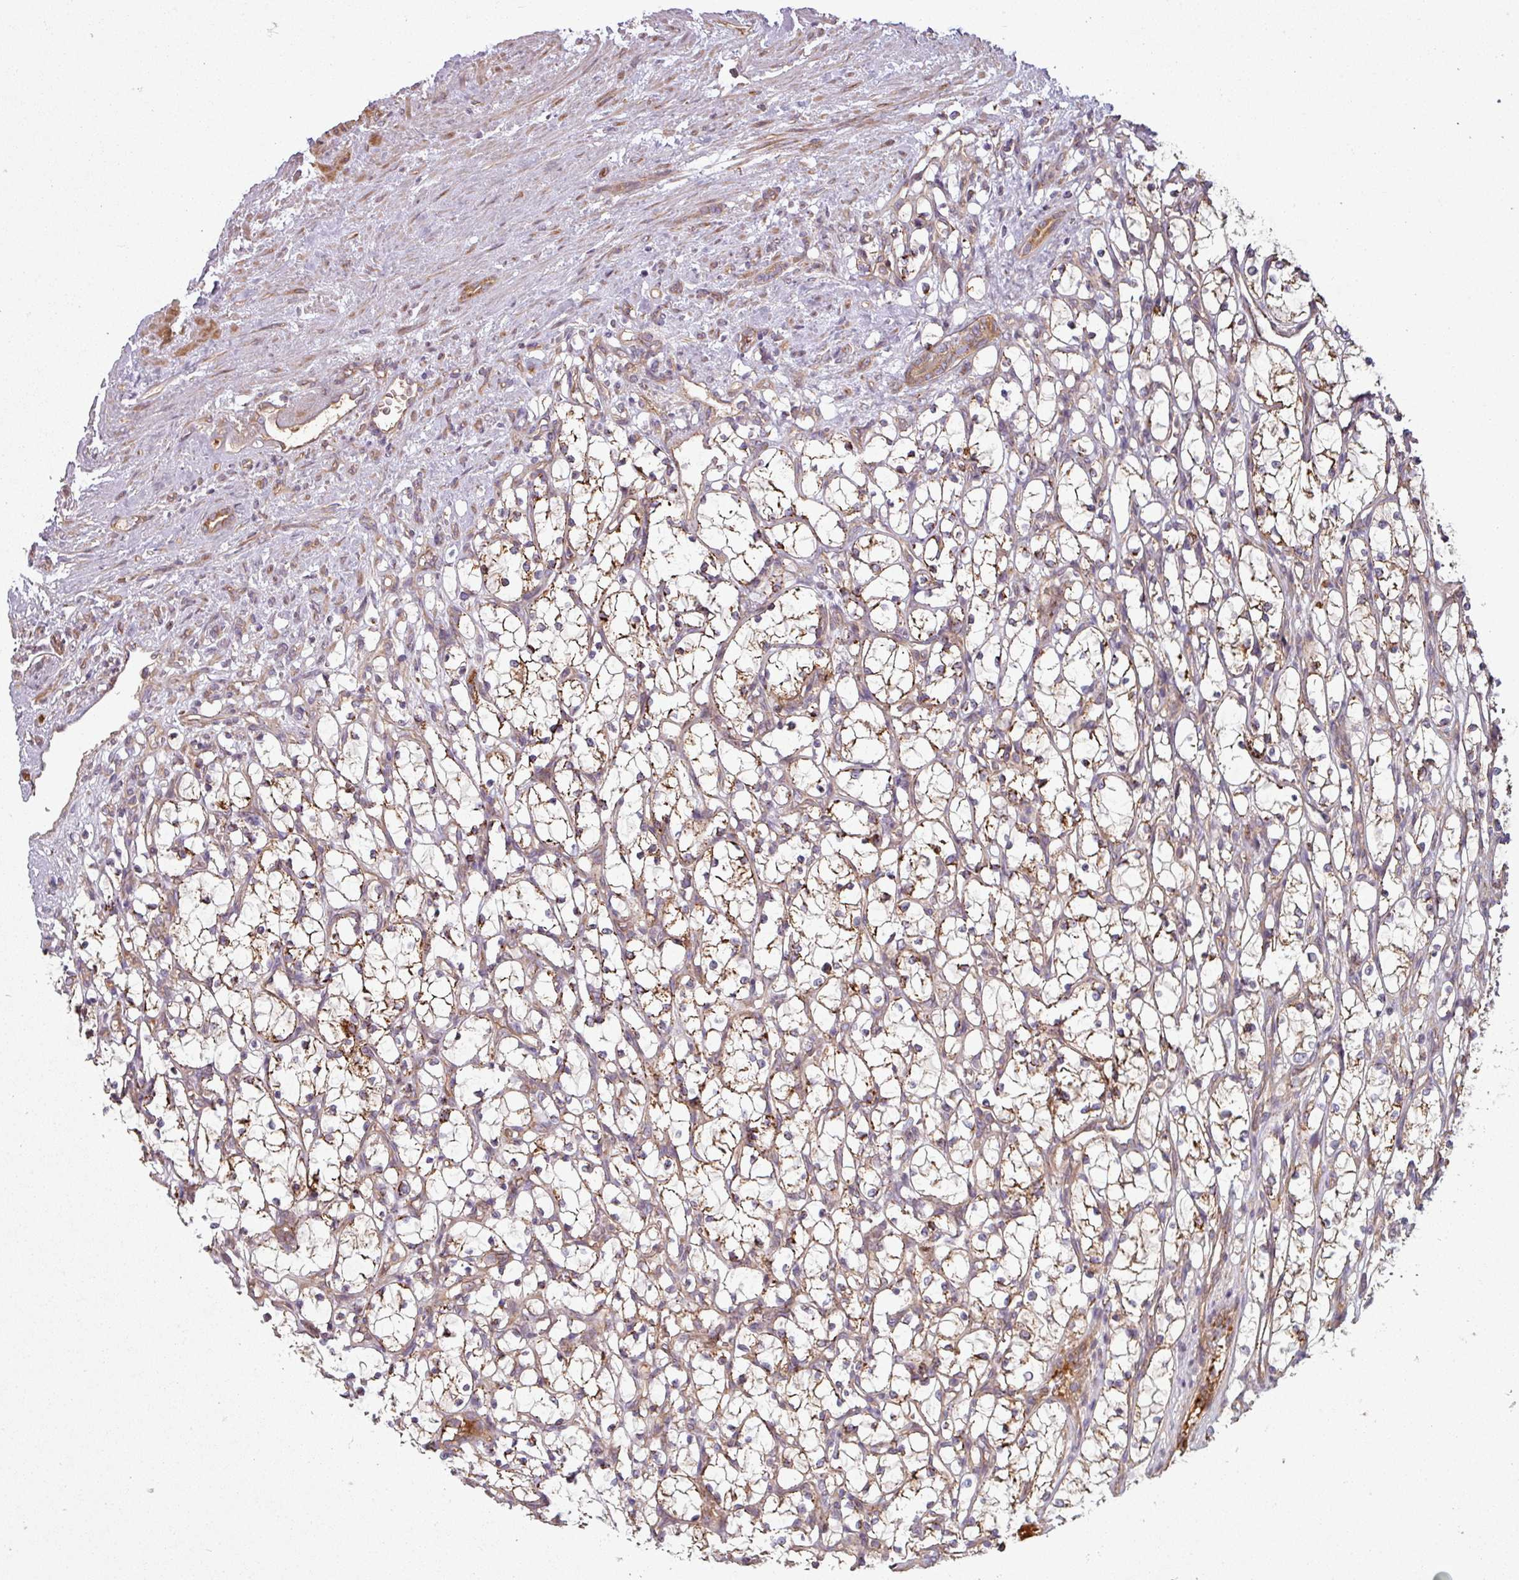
{"staining": {"intensity": "moderate", "quantity": "25%-75%", "location": "cytoplasmic/membranous"}, "tissue": "renal cancer", "cell_type": "Tumor cells", "image_type": "cancer", "snomed": [{"axis": "morphology", "description": "Adenocarcinoma, NOS"}, {"axis": "topography", "description": "Kidney"}], "caption": "Adenocarcinoma (renal) stained with a protein marker reveals moderate staining in tumor cells.", "gene": "SNRNP25", "patient": {"sex": "female", "age": 69}}